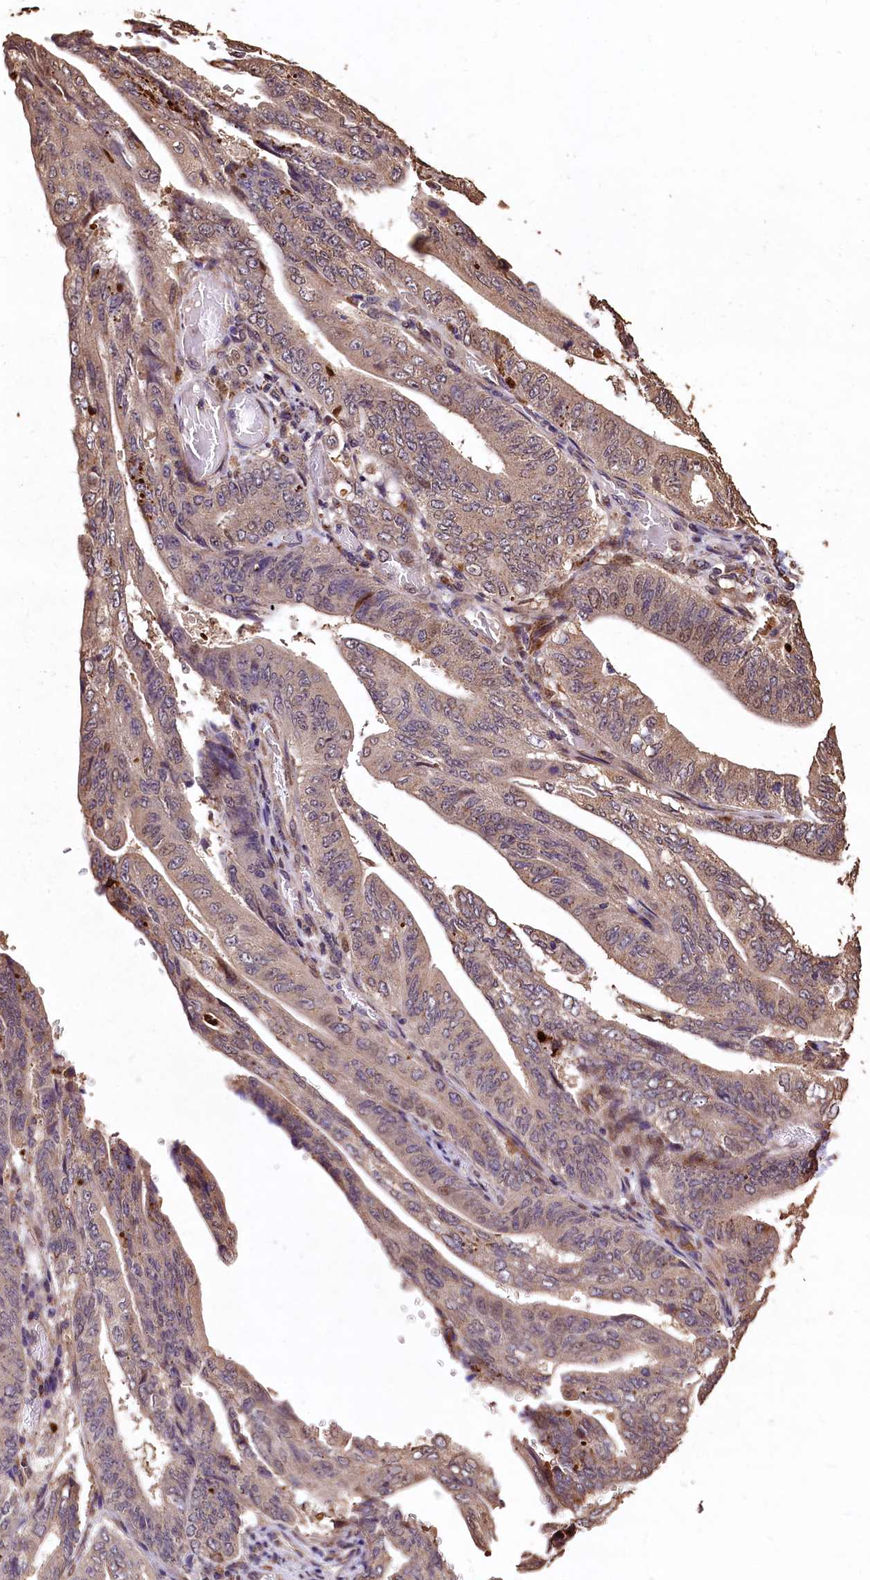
{"staining": {"intensity": "weak", "quantity": "25%-75%", "location": "cytoplasmic/membranous"}, "tissue": "stomach cancer", "cell_type": "Tumor cells", "image_type": "cancer", "snomed": [{"axis": "morphology", "description": "Adenocarcinoma, NOS"}, {"axis": "topography", "description": "Stomach"}], "caption": "Stomach cancer (adenocarcinoma) tissue reveals weak cytoplasmic/membranous positivity in about 25%-75% of tumor cells, visualized by immunohistochemistry. The staining was performed using DAB to visualize the protein expression in brown, while the nuclei were stained in blue with hematoxylin (Magnification: 20x).", "gene": "LSM4", "patient": {"sex": "female", "age": 73}}